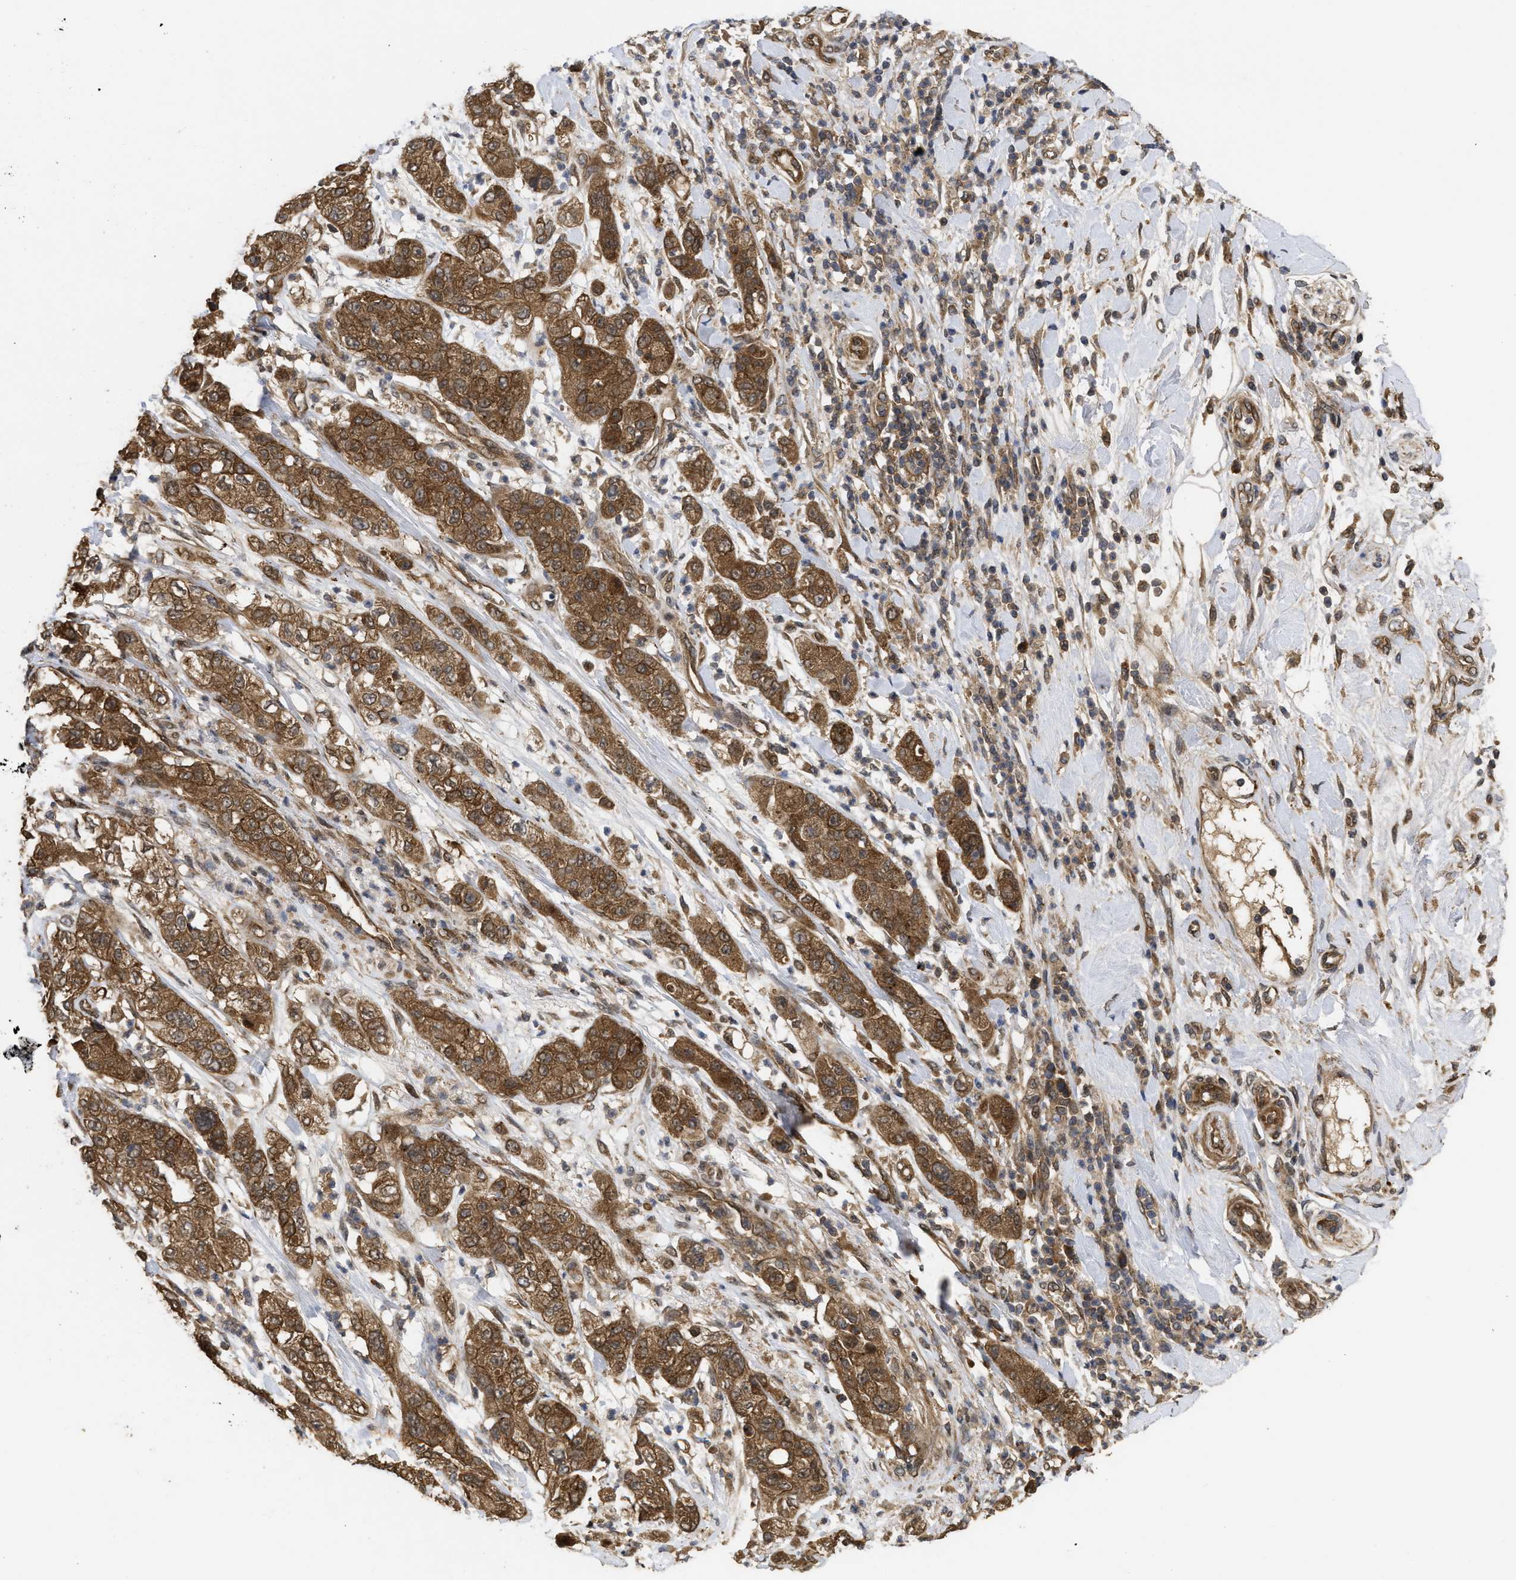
{"staining": {"intensity": "strong", "quantity": ">75%", "location": "cytoplasmic/membranous"}, "tissue": "pancreatic cancer", "cell_type": "Tumor cells", "image_type": "cancer", "snomed": [{"axis": "morphology", "description": "Adenocarcinoma, NOS"}, {"axis": "topography", "description": "Pancreas"}], "caption": "DAB (3,3'-diaminobenzidine) immunohistochemical staining of pancreatic cancer (adenocarcinoma) displays strong cytoplasmic/membranous protein staining in about >75% of tumor cells.", "gene": "FZD6", "patient": {"sex": "female", "age": 78}}